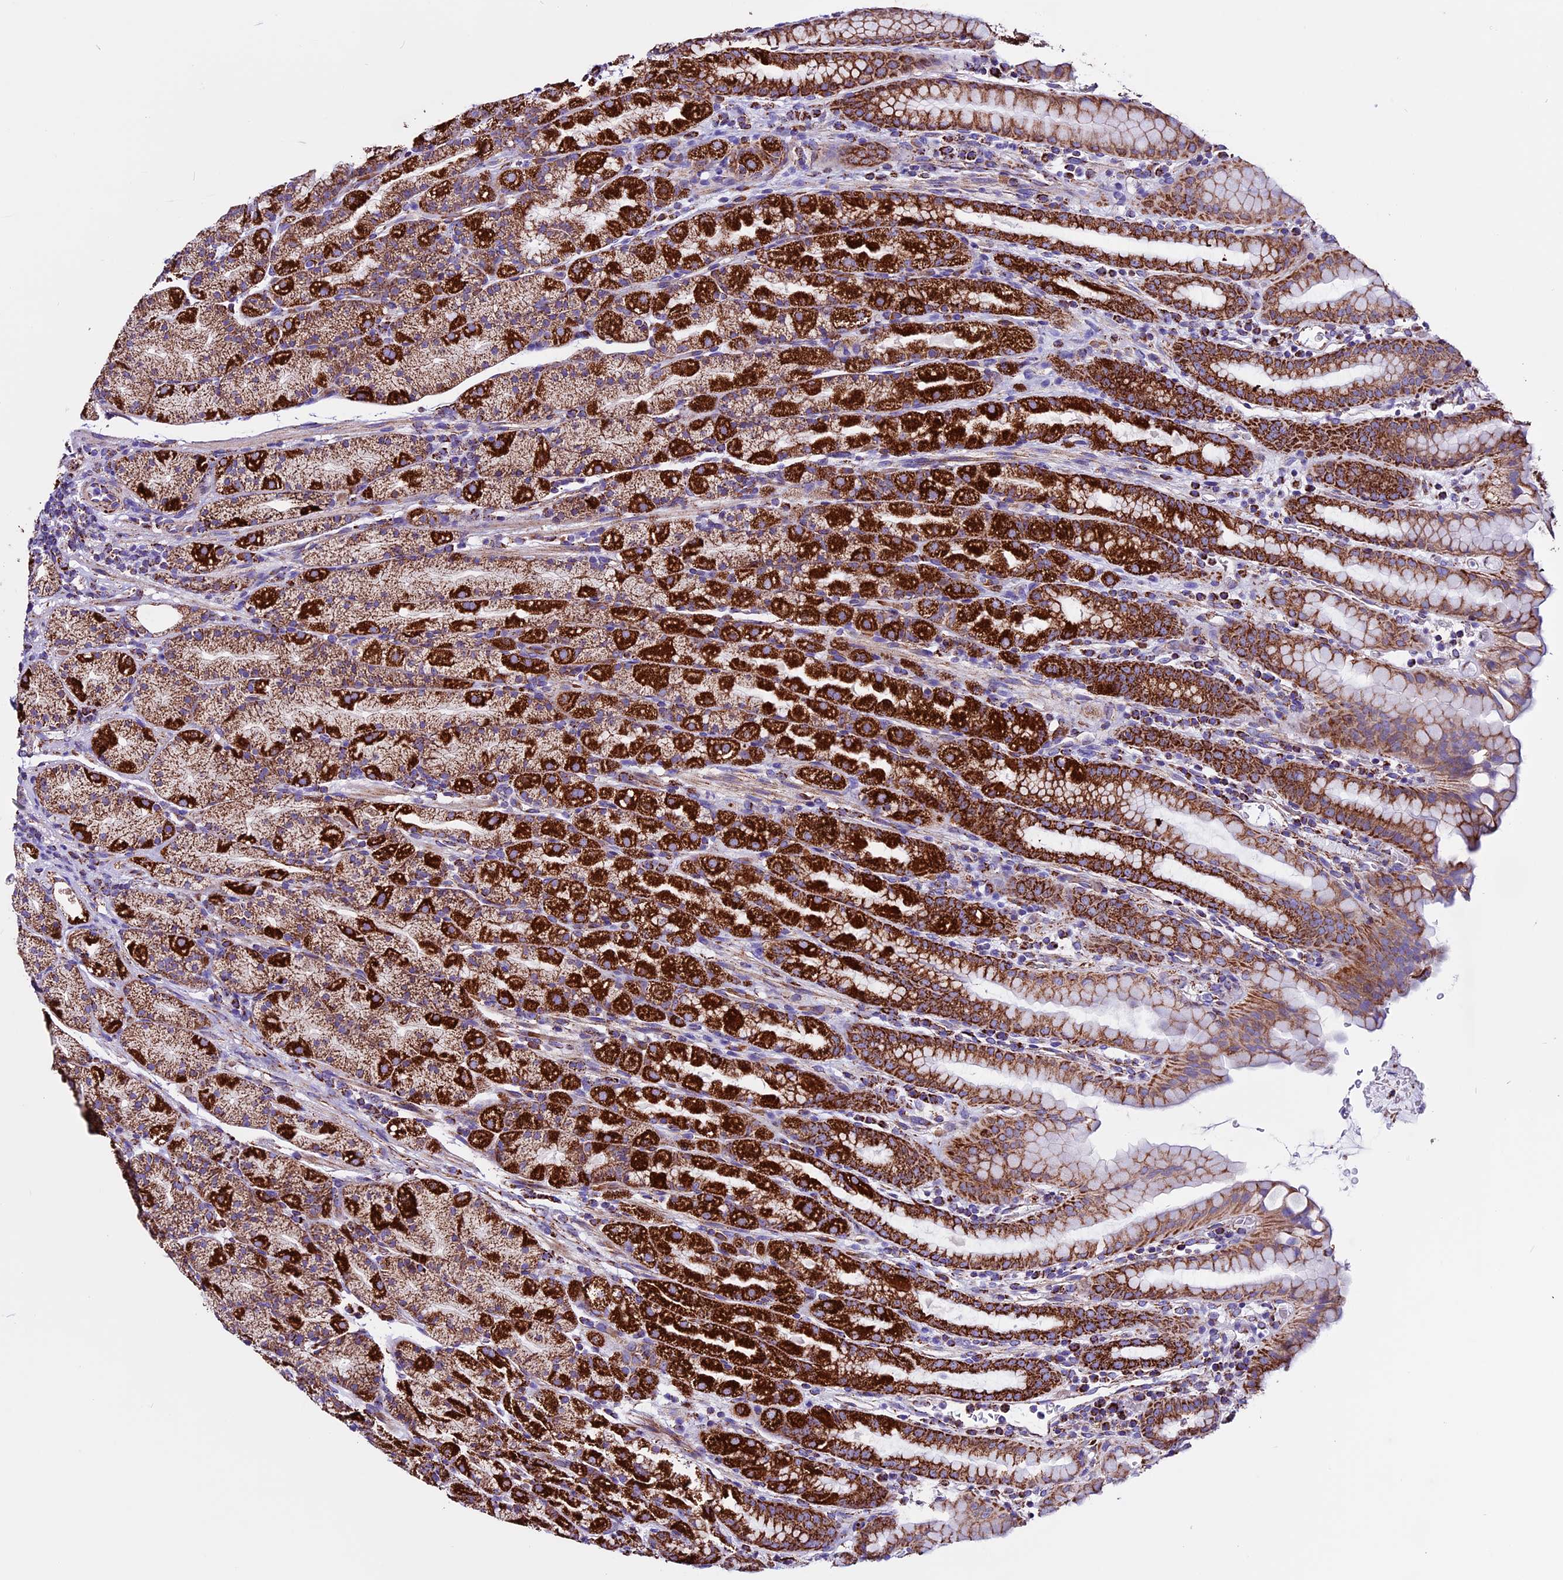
{"staining": {"intensity": "strong", "quantity": "25%-75%", "location": "cytoplasmic/membranous"}, "tissue": "stomach", "cell_type": "Glandular cells", "image_type": "normal", "snomed": [{"axis": "morphology", "description": "Normal tissue, NOS"}, {"axis": "topography", "description": "Stomach, upper"}, {"axis": "topography", "description": "Stomach, lower"}, {"axis": "topography", "description": "Small intestine"}], "caption": "Immunohistochemical staining of unremarkable human stomach displays 25%-75% levels of strong cytoplasmic/membranous protein positivity in about 25%-75% of glandular cells.", "gene": "CX3CL1", "patient": {"sex": "male", "age": 68}}